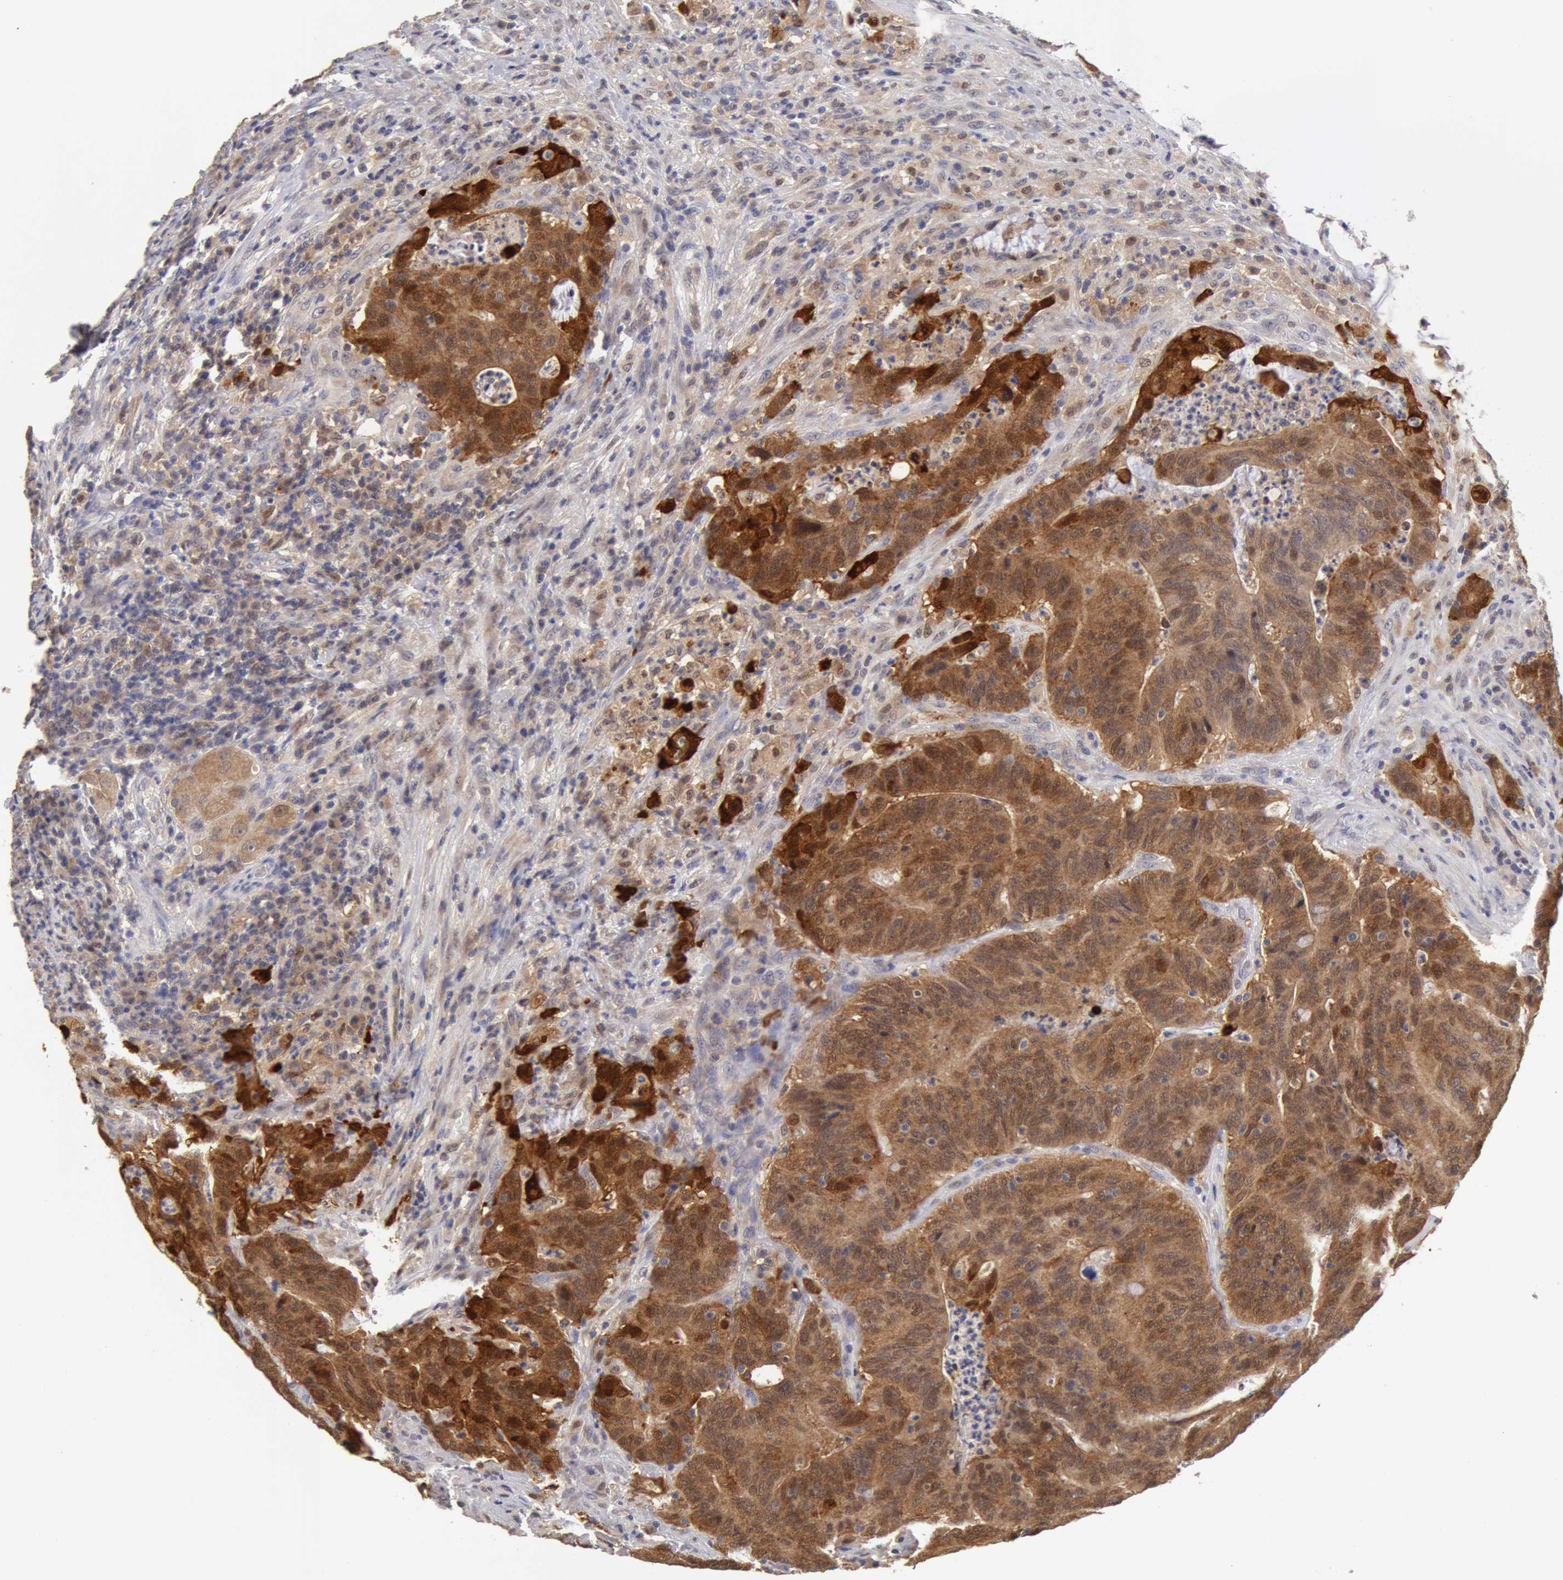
{"staining": {"intensity": "strong", "quantity": ">75%", "location": "cytoplasmic/membranous"}, "tissue": "colorectal cancer", "cell_type": "Tumor cells", "image_type": "cancer", "snomed": [{"axis": "morphology", "description": "Adenocarcinoma, NOS"}, {"axis": "topography", "description": "Colon"}], "caption": "Protein staining by IHC displays strong cytoplasmic/membranous expression in about >75% of tumor cells in colorectal adenocarcinoma. The protein is shown in brown color, while the nuclei are stained blue.", "gene": "TXNRD1", "patient": {"sex": "male", "age": 54}}